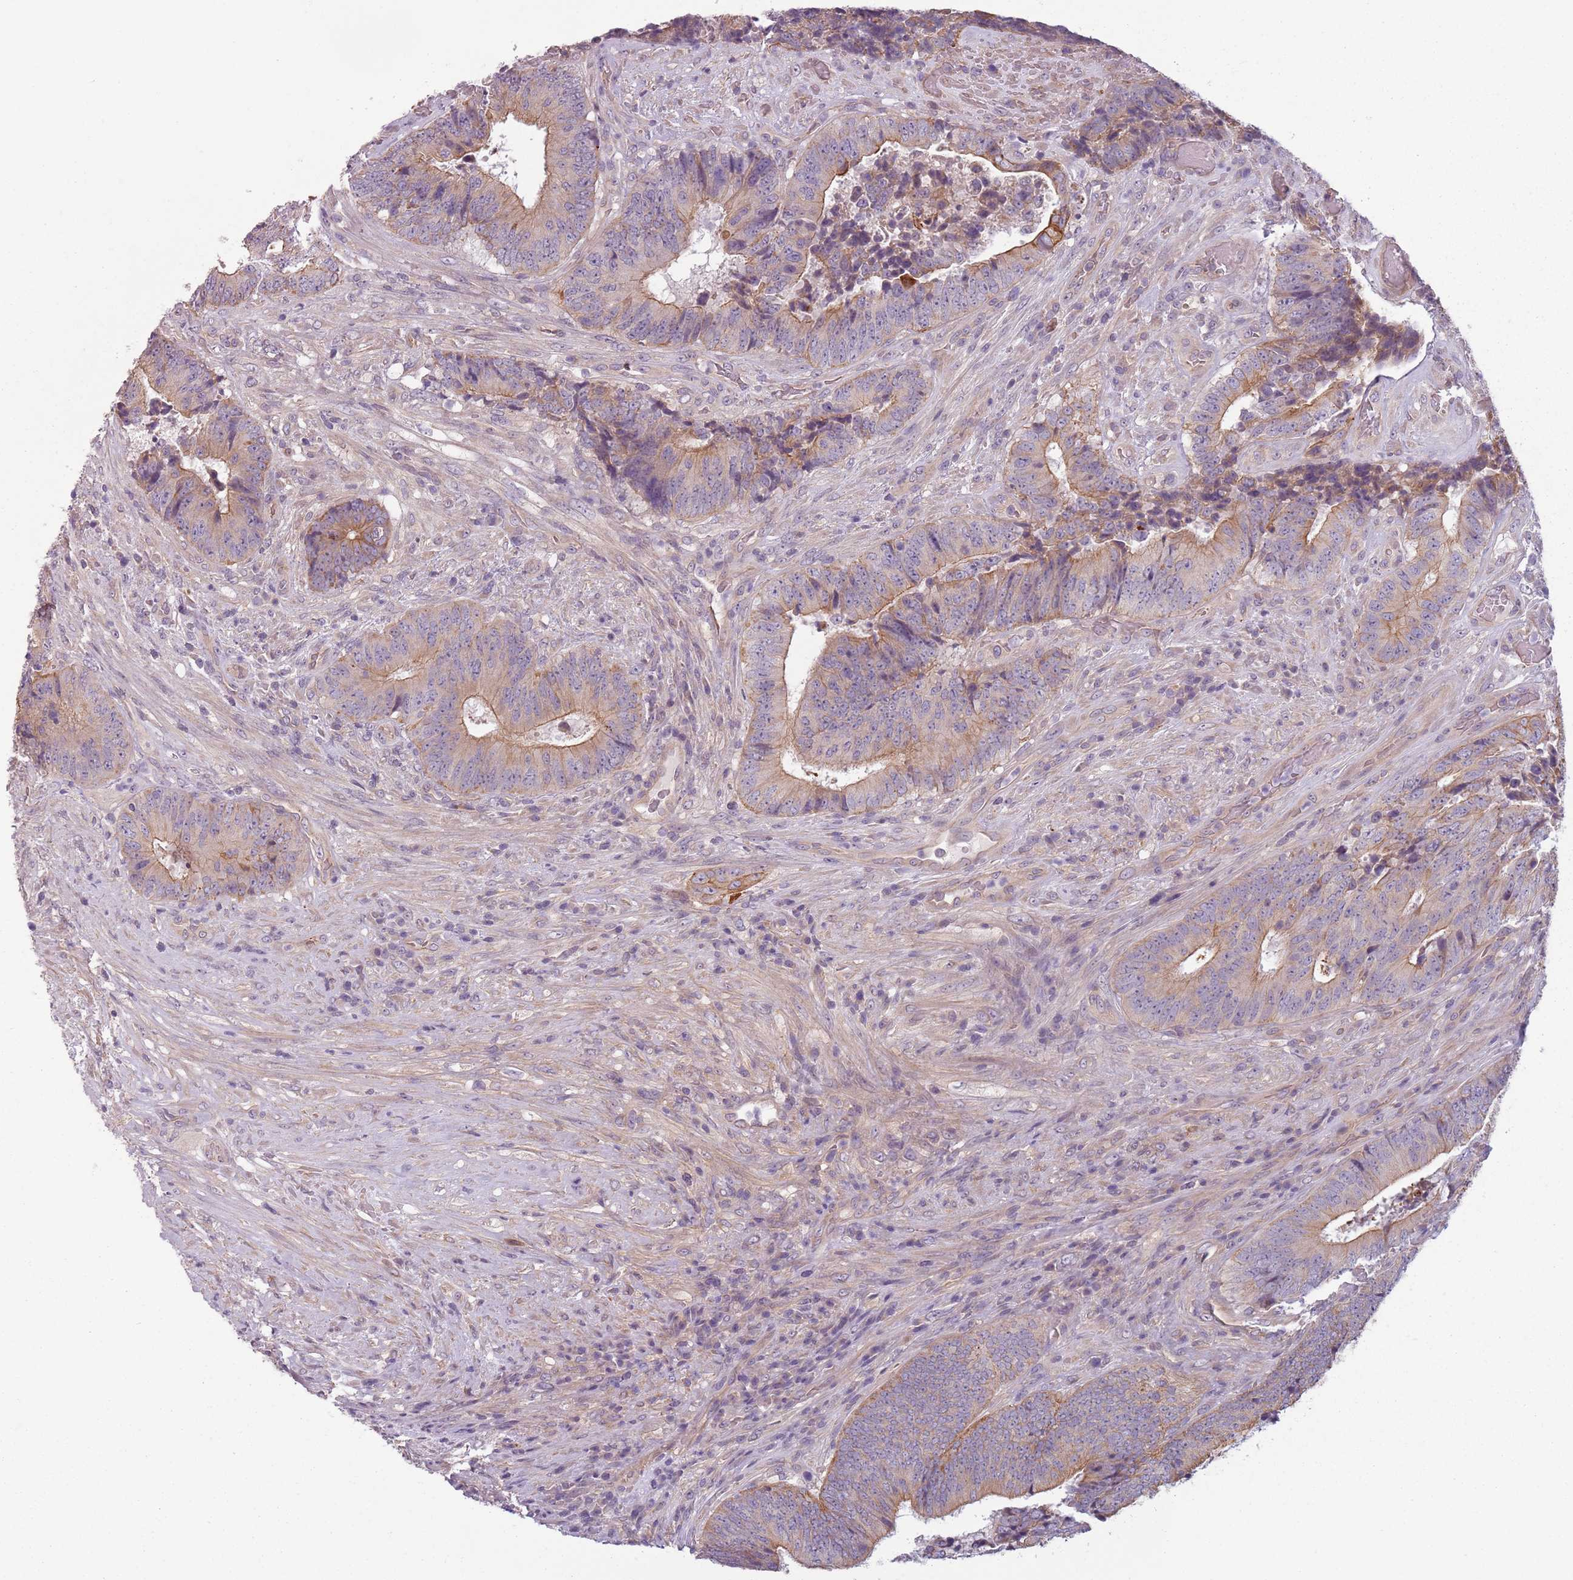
{"staining": {"intensity": "weak", "quantity": "25%-75%", "location": "cytoplasmic/membranous"}, "tissue": "colorectal cancer", "cell_type": "Tumor cells", "image_type": "cancer", "snomed": [{"axis": "morphology", "description": "Adenocarcinoma, NOS"}, {"axis": "topography", "description": "Rectum"}], "caption": "Colorectal cancer stained for a protein (brown) reveals weak cytoplasmic/membranous positive staining in approximately 25%-75% of tumor cells.", "gene": "TLCD2", "patient": {"sex": "male", "age": 72}}